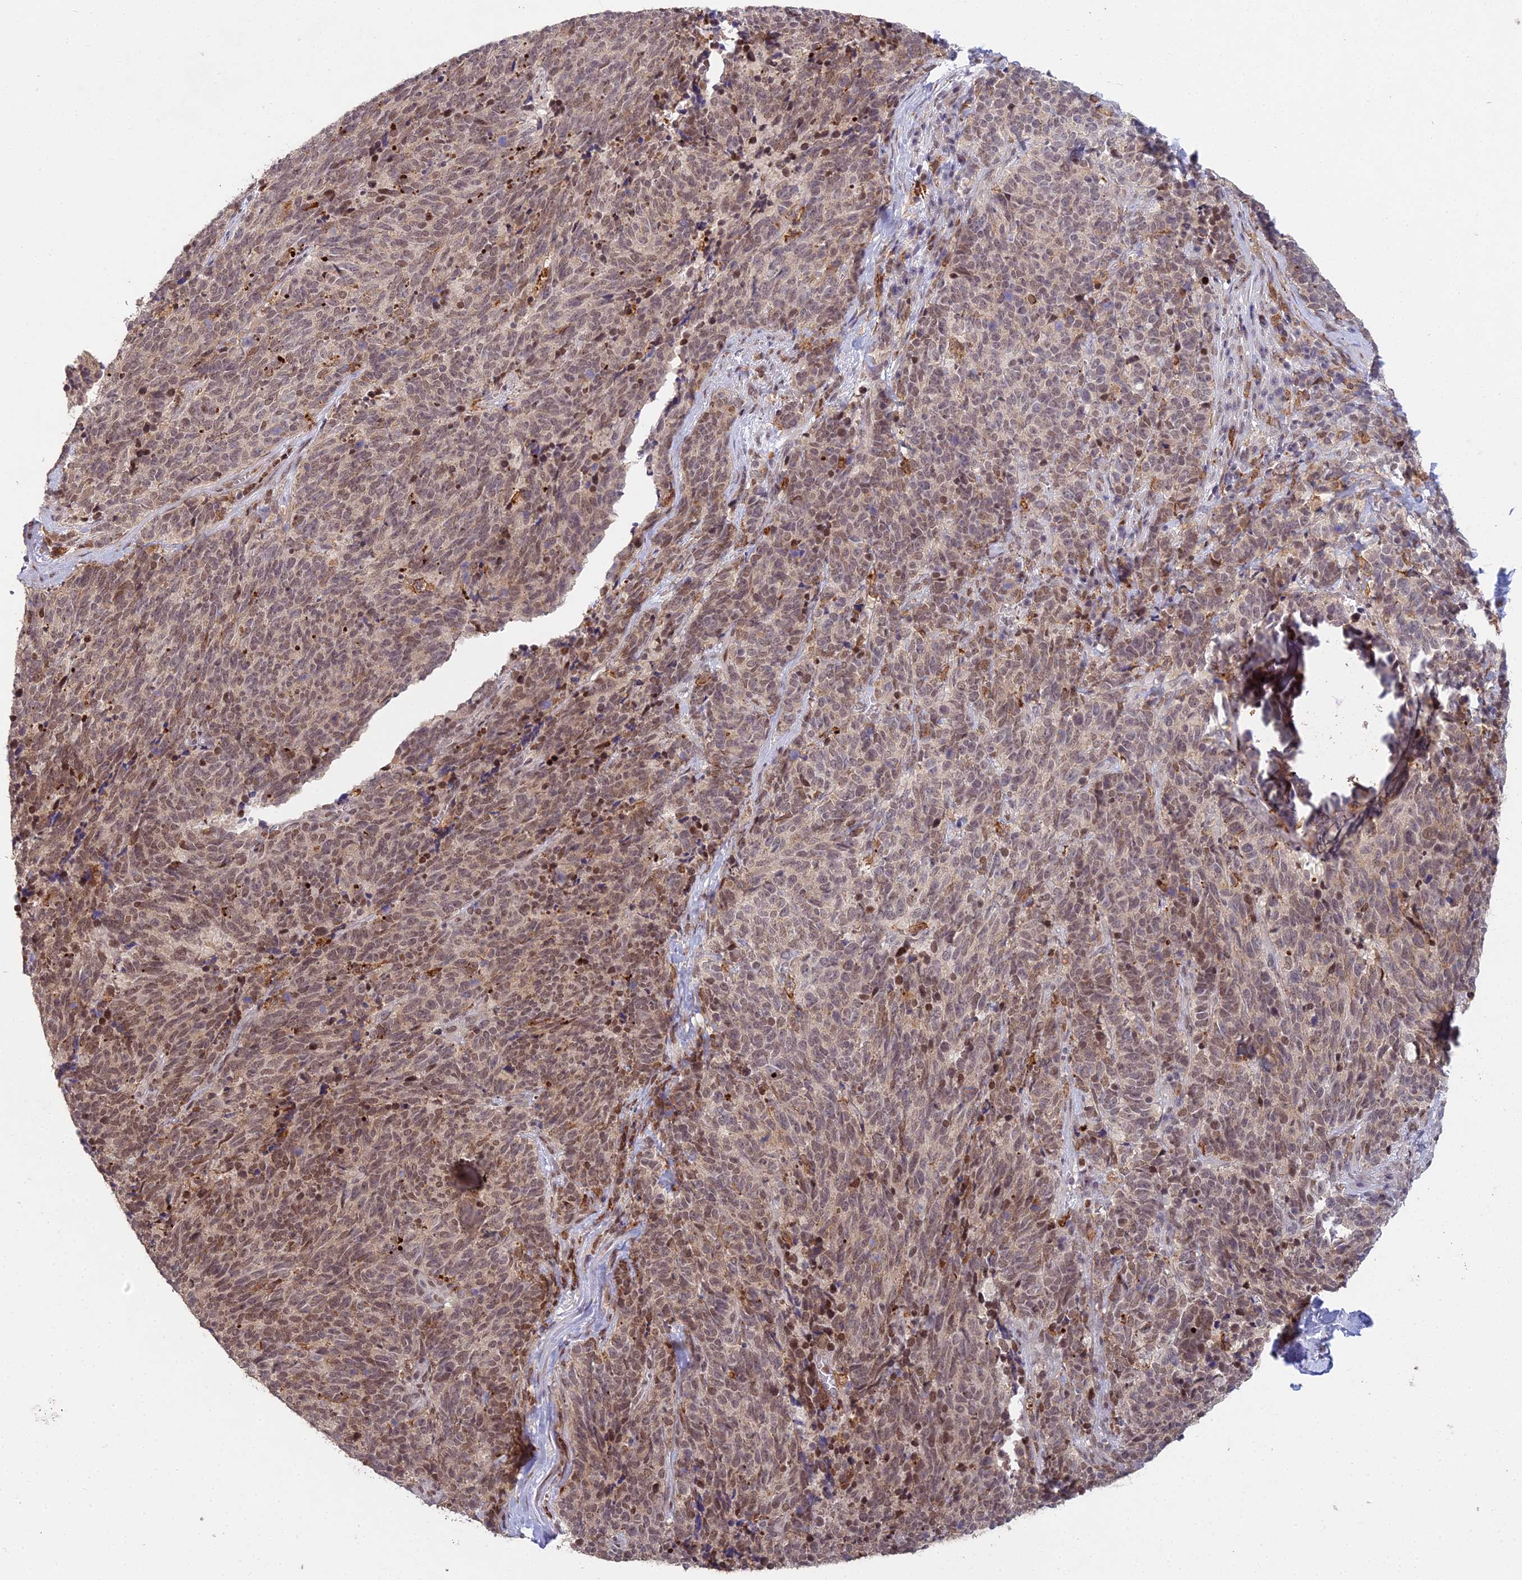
{"staining": {"intensity": "moderate", "quantity": ">75%", "location": "nuclear"}, "tissue": "cervical cancer", "cell_type": "Tumor cells", "image_type": "cancer", "snomed": [{"axis": "morphology", "description": "Squamous cell carcinoma, NOS"}, {"axis": "topography", "description": "Cervix"}], "caption": "Immunohistochemical staining of human cervical cancer (squamous cell carcinoma) demonstrates medium levels of moderate nuclear staining in about >75% of tumor cells.", "gene": "ABHD17A", "patient": {"sex": "female", "age": 29}}